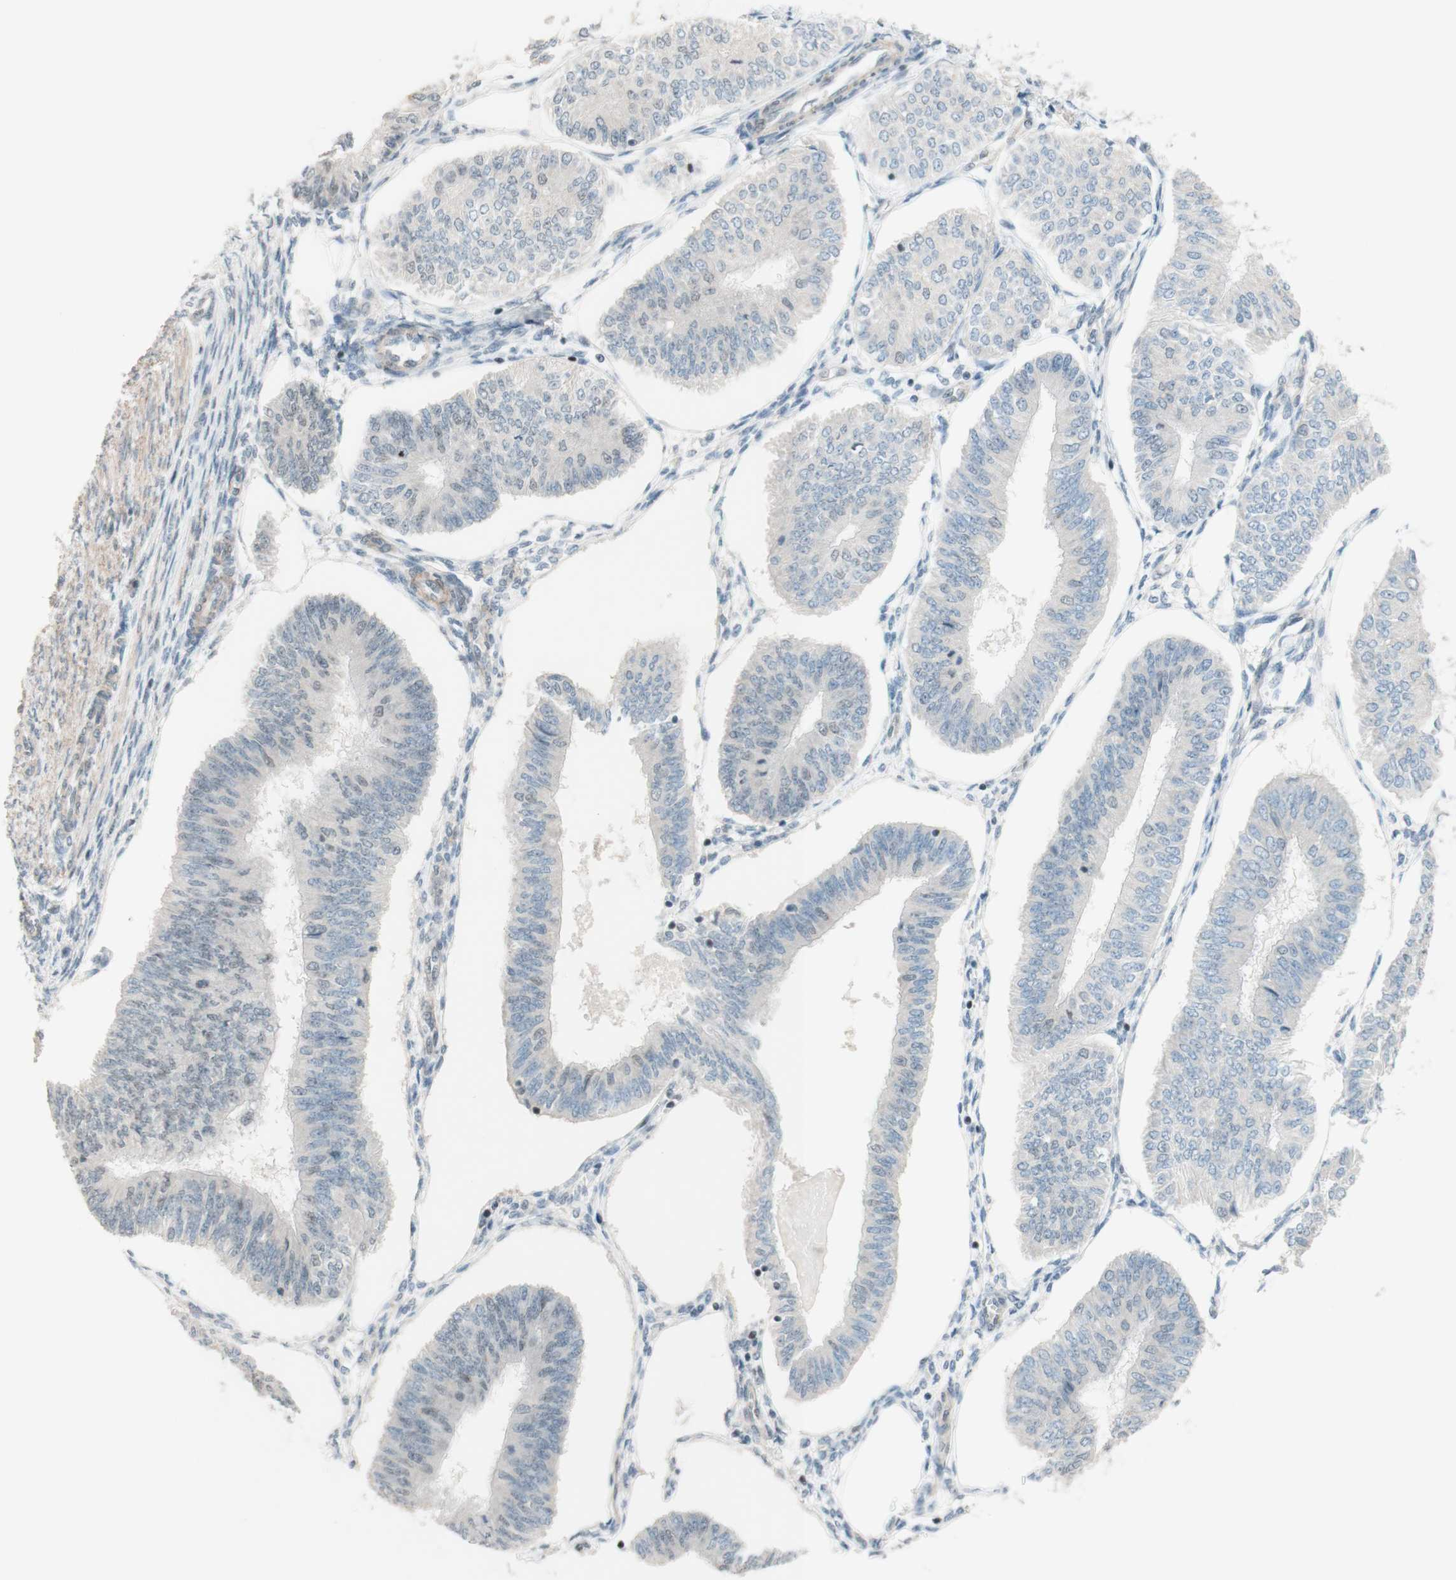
{"staining": {"intensity": "negative", "quantity": "none", "location": "none"}, "tissue": "endometrial cancer", "cell_type": "Tumor cells", "image_type": "cancer", "snomed": [{"axis": "morphology", "description": "Adenocarcinoma, NOS"}, {"axis": "topography", "description": "Endometrium"}], "caption": "DAB (3,3'-diaminobenzidine) immunohistochemical staining of human endometrial adenocarcinoma exhibits no significant expression in tumor cells.", "gene": "JPH1", "patient": {"sex": "female", "age": 58}}